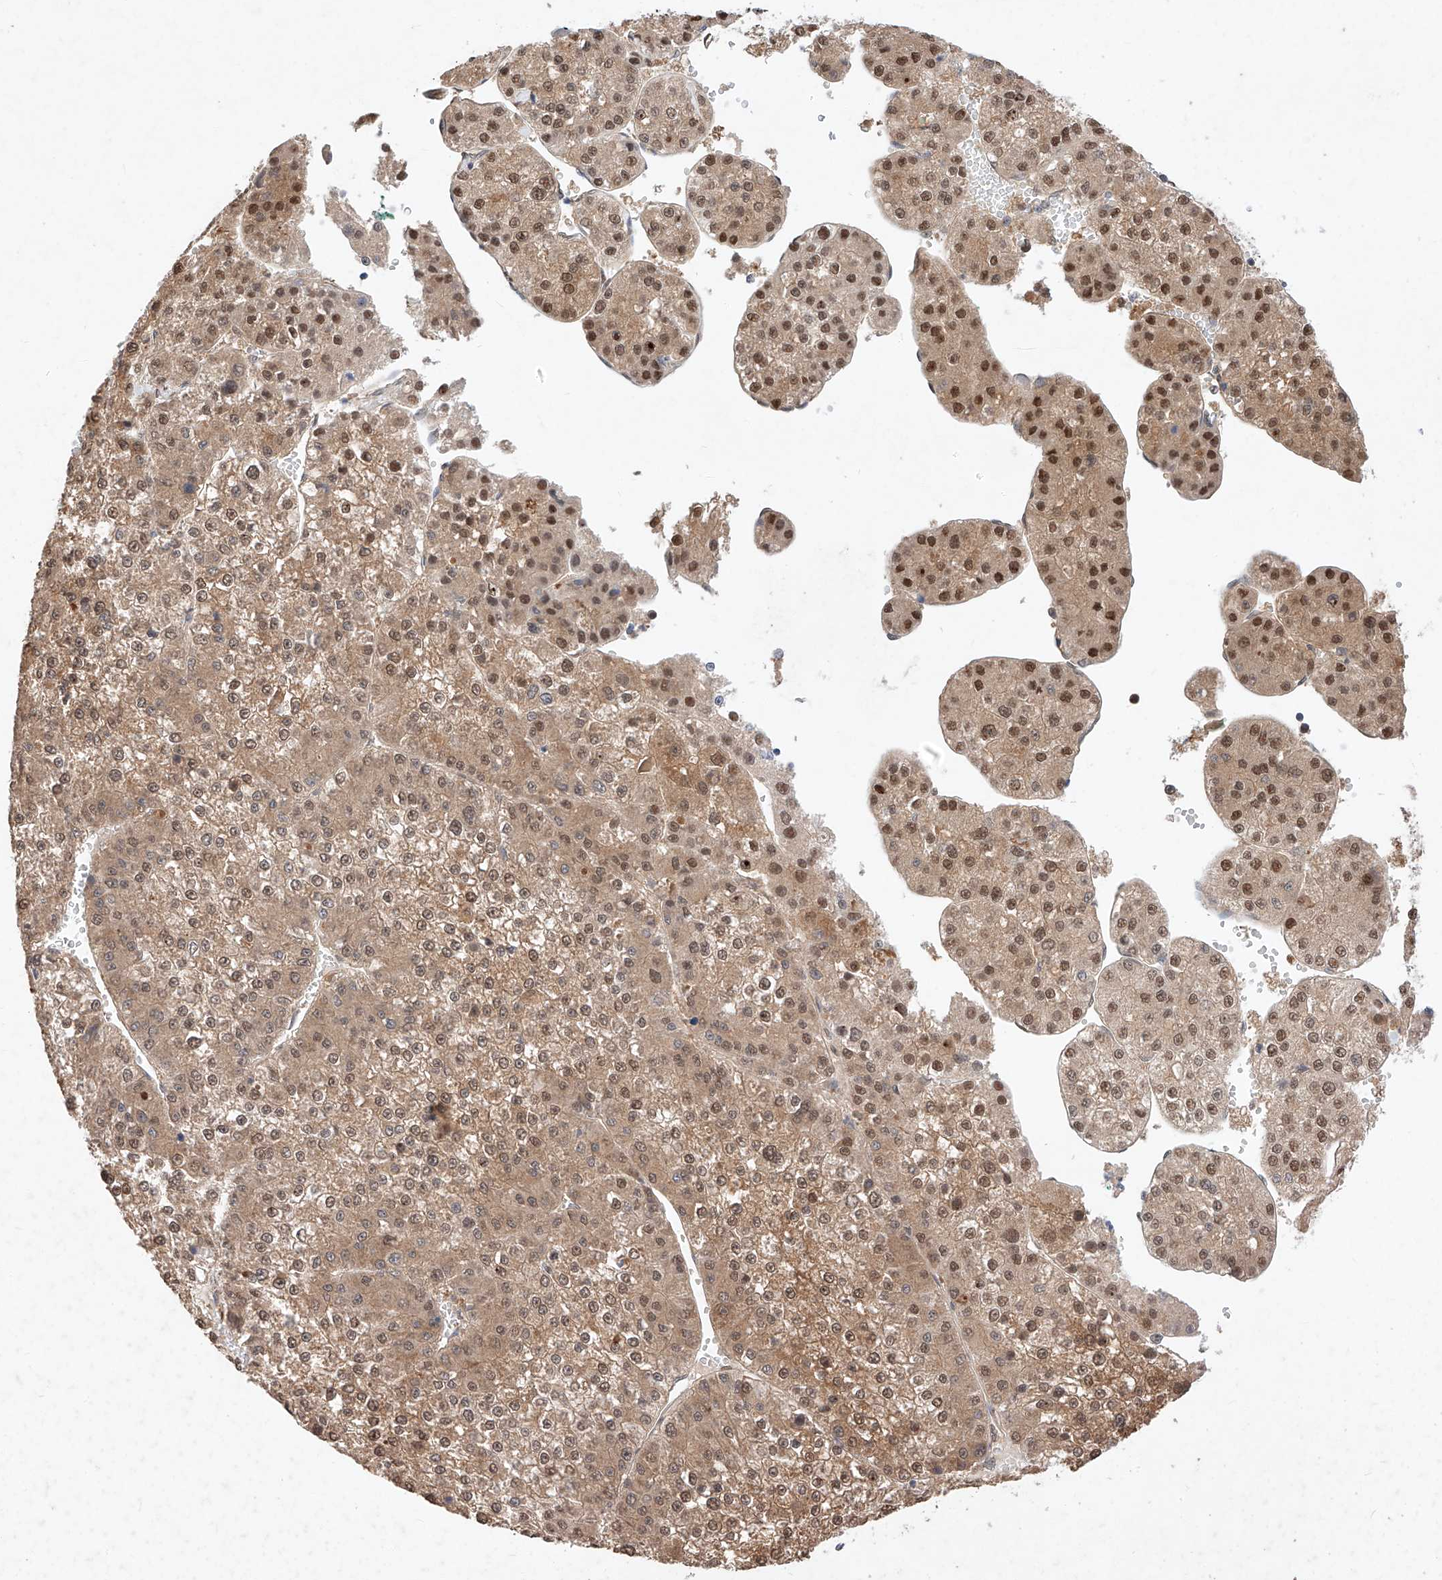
{"staining": {"intensity": "moderate", "quantity": ">75%", "location": "cytoplasmic/membranous,nuclear"}, "tissue": "liver cancer", "cell_type": "Tumor cells", "image_type": "cancer", "snomed": [{"axis": "morphology", "description": "Carcinoma, Hepatocellular, NOS"}, {"axis": "topography", "description": "Liver"}], "caption": "Tumor cells exhibit moderate cytoplasmic/membranous and nuclear positivity in about >75% of cells in liver hepatocellular carcinoma. The staining was performed using DAB (3,3'-diaminobenzidine), with brown indicating positive protein expression. Nuclei are stained blue with hematoxylin.", "gene": "ZSCAN4", "patient": {"sex": "female", "age": 73}}